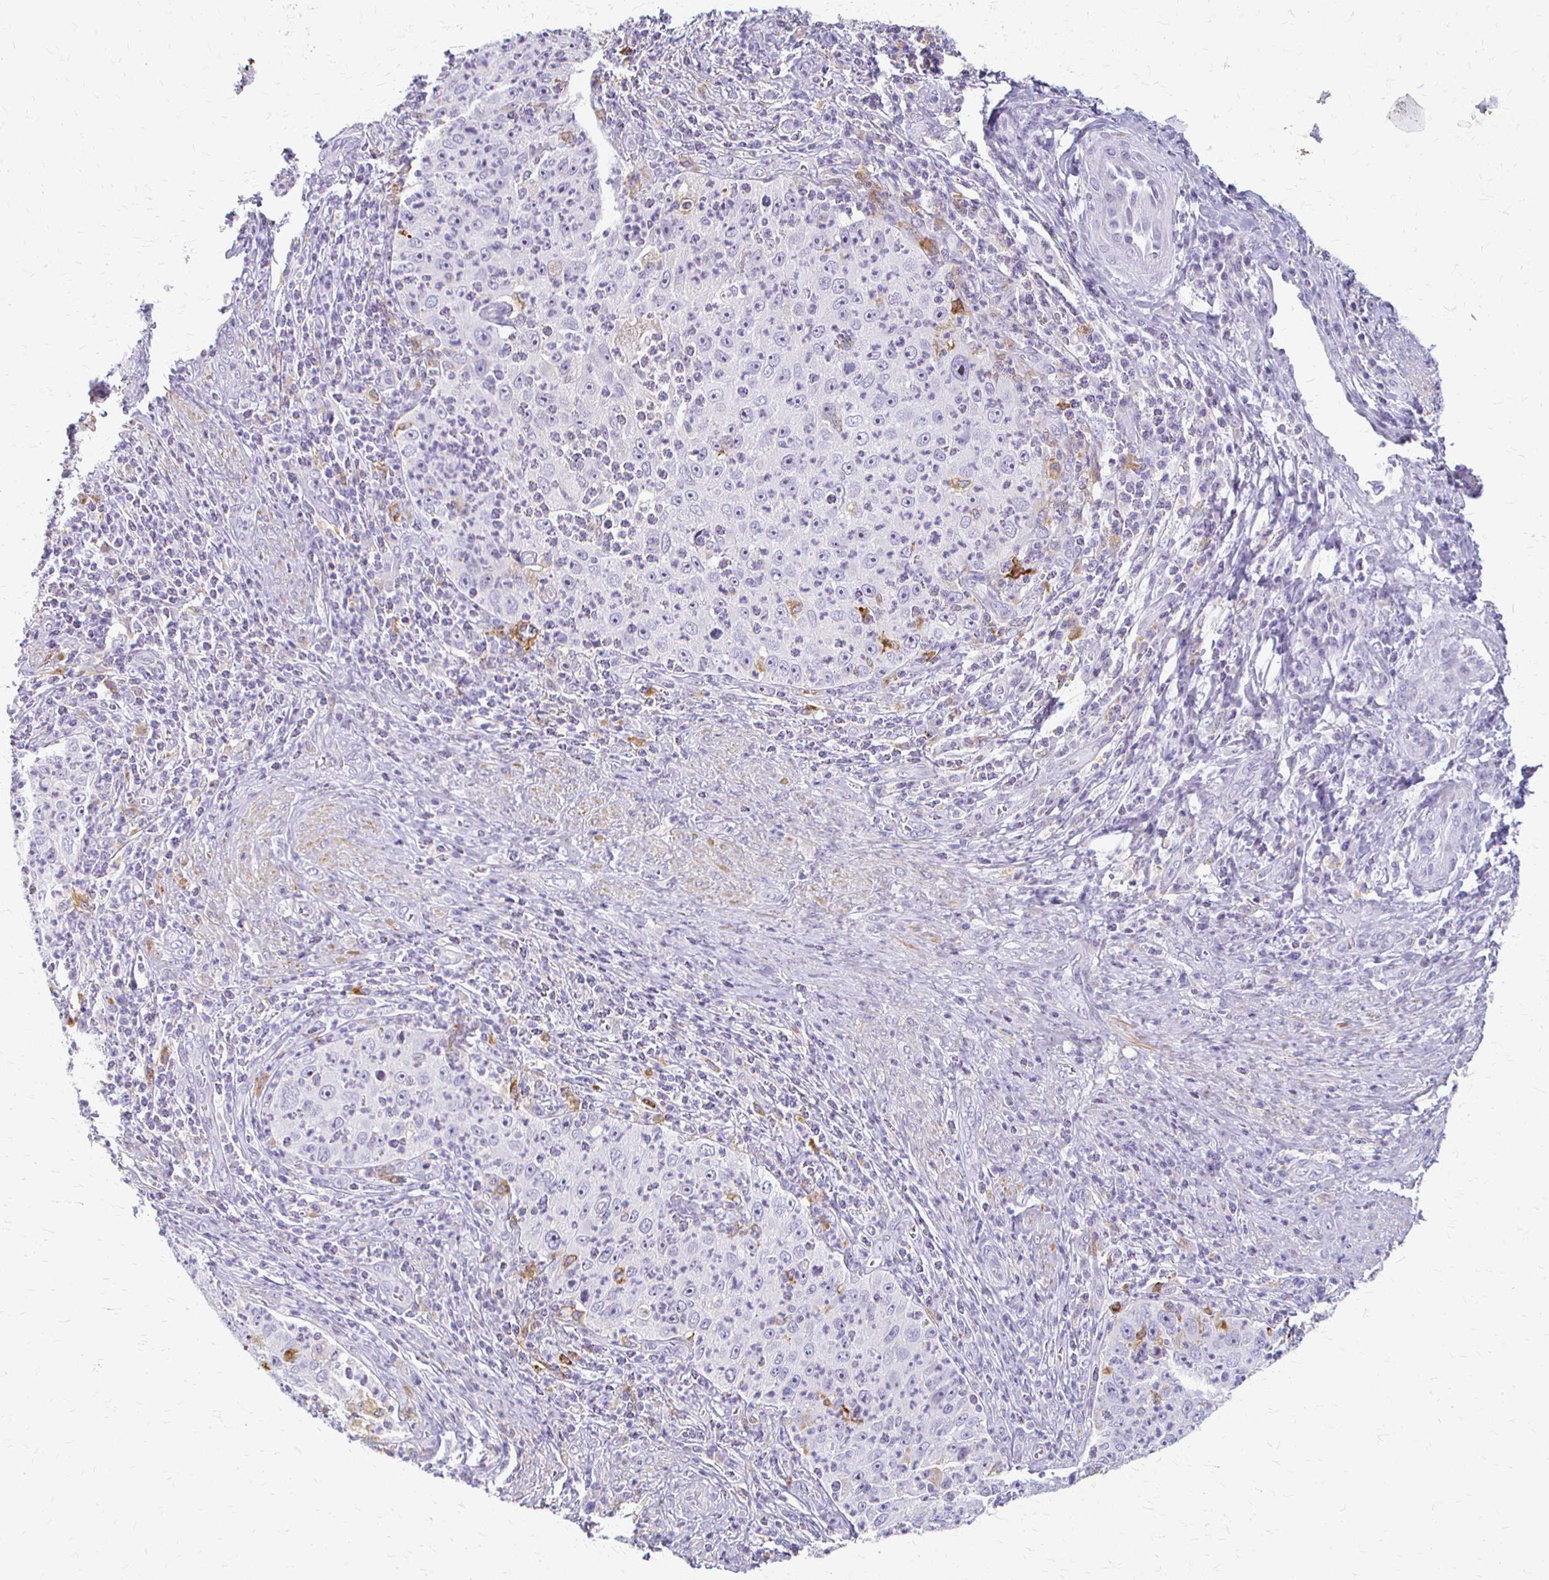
{"staining": {"intensity": "negative", "quantity": "none", "location": "none"}, "tissue": "cervical cancer", "cell_type": "Tumor cells", "image_type": "cancer", "snomed": [{"axis": "morphology", "description": "Squamous cell carcinoma, NOS"}, {"axis": "topography", "description": "Cervix"}], "caption": "Tumor cells show no significant protein expression in squamous cell carcinoma (cervical). (DAB (3,3'-diaminobenzidine) IHC visualized using brightfield microscopy, high magnification).", "gene": "ACP5", "patient": {"sex": "female", "age": 30}}